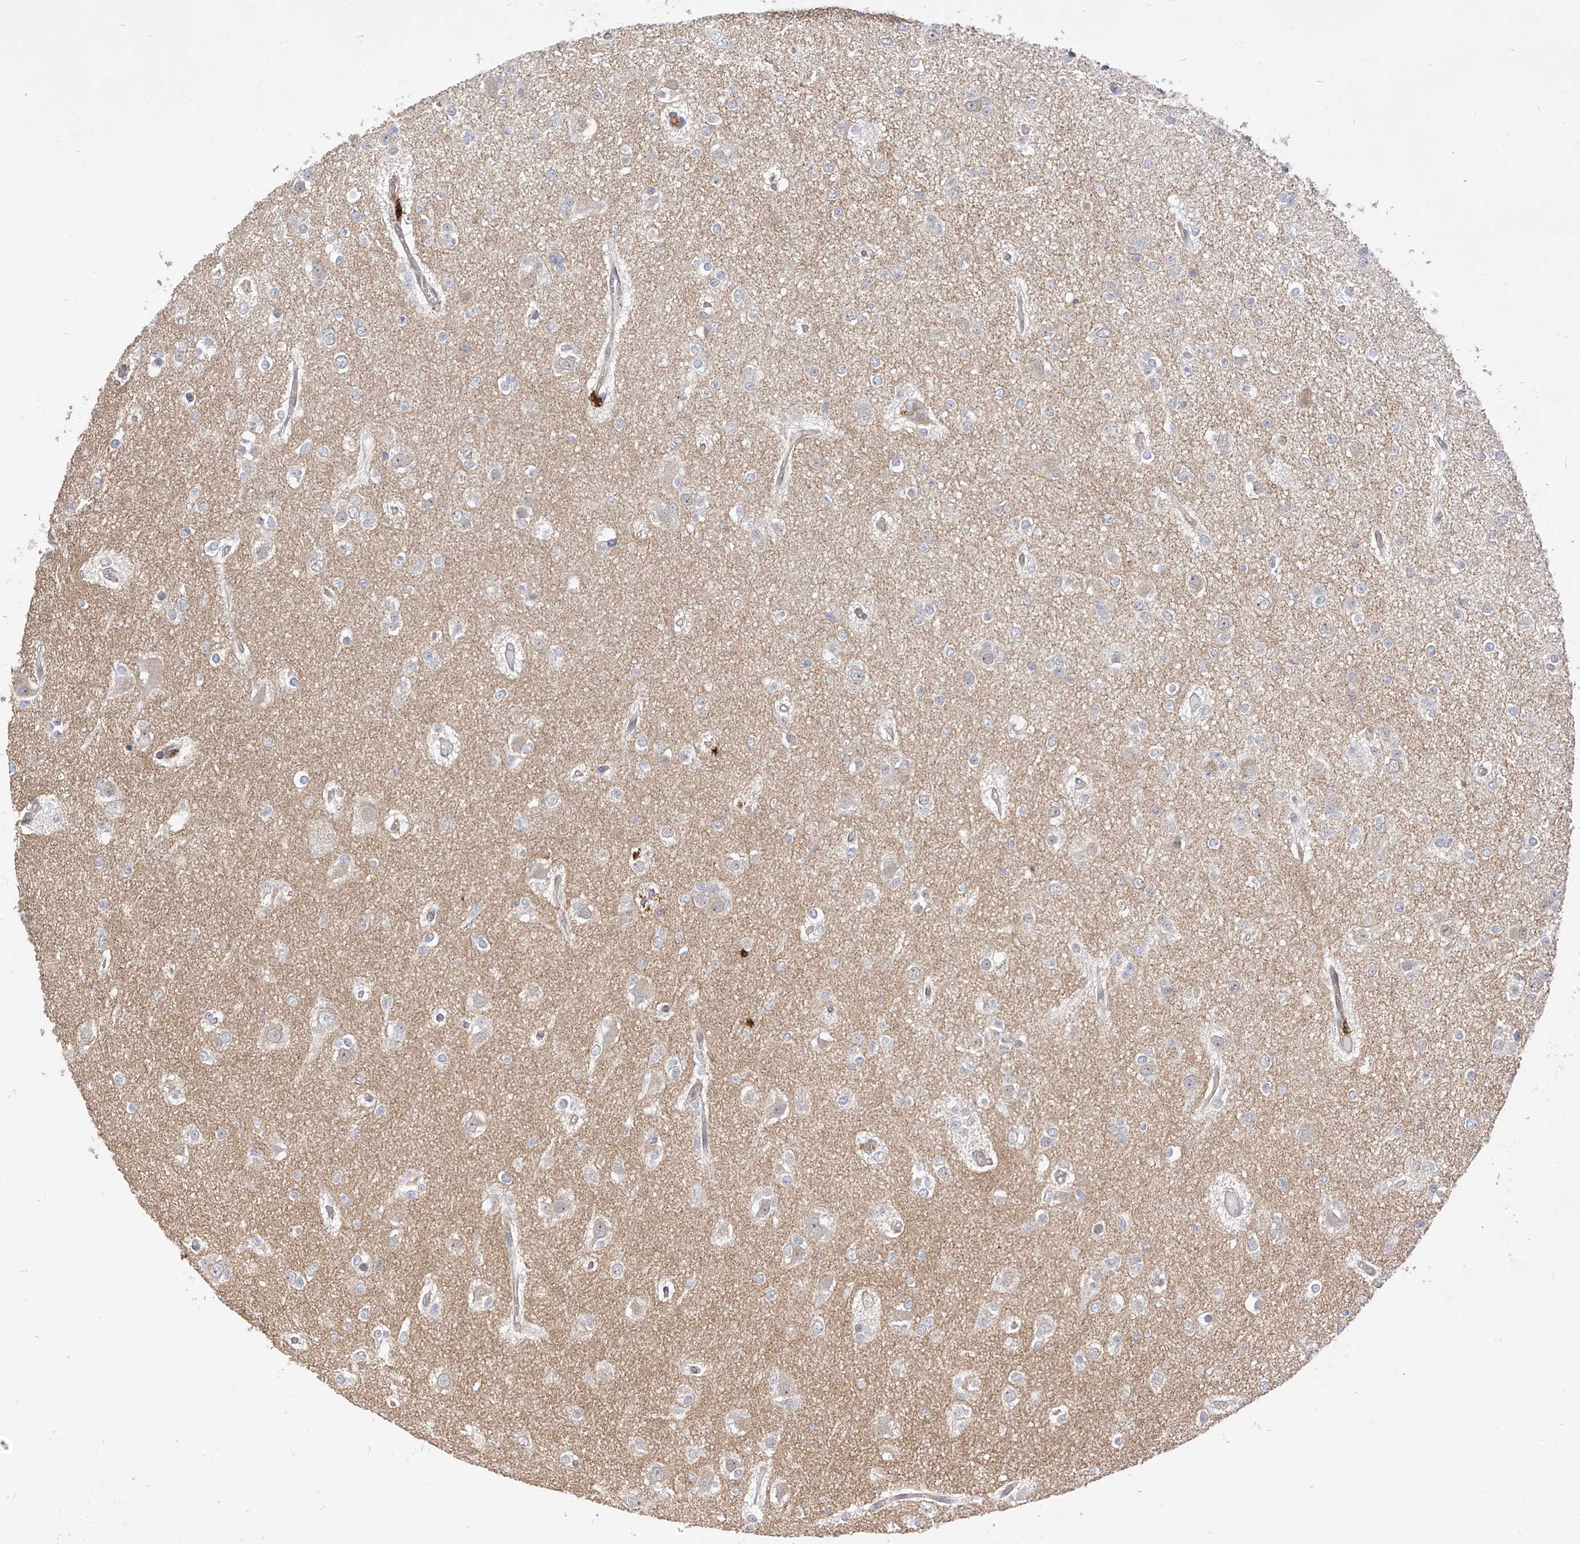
{"staining": {"intensity": "negative", "quantity": "none", "location": "none"}, "tissue": "glioma", "cell_type": "Tumor cells", "image_type": "cancer", "snomed": [{"axis": "morphology", "description": "Glioma, malignant, Low grade"}, {"axis": "topography", "description": "Brain"}], "caption": "IHC of malignant glioma (low-grade) displays no expression in tumor cells.", "gene": "MRTFA", "patient": {"sex": "female", "age": 22}}